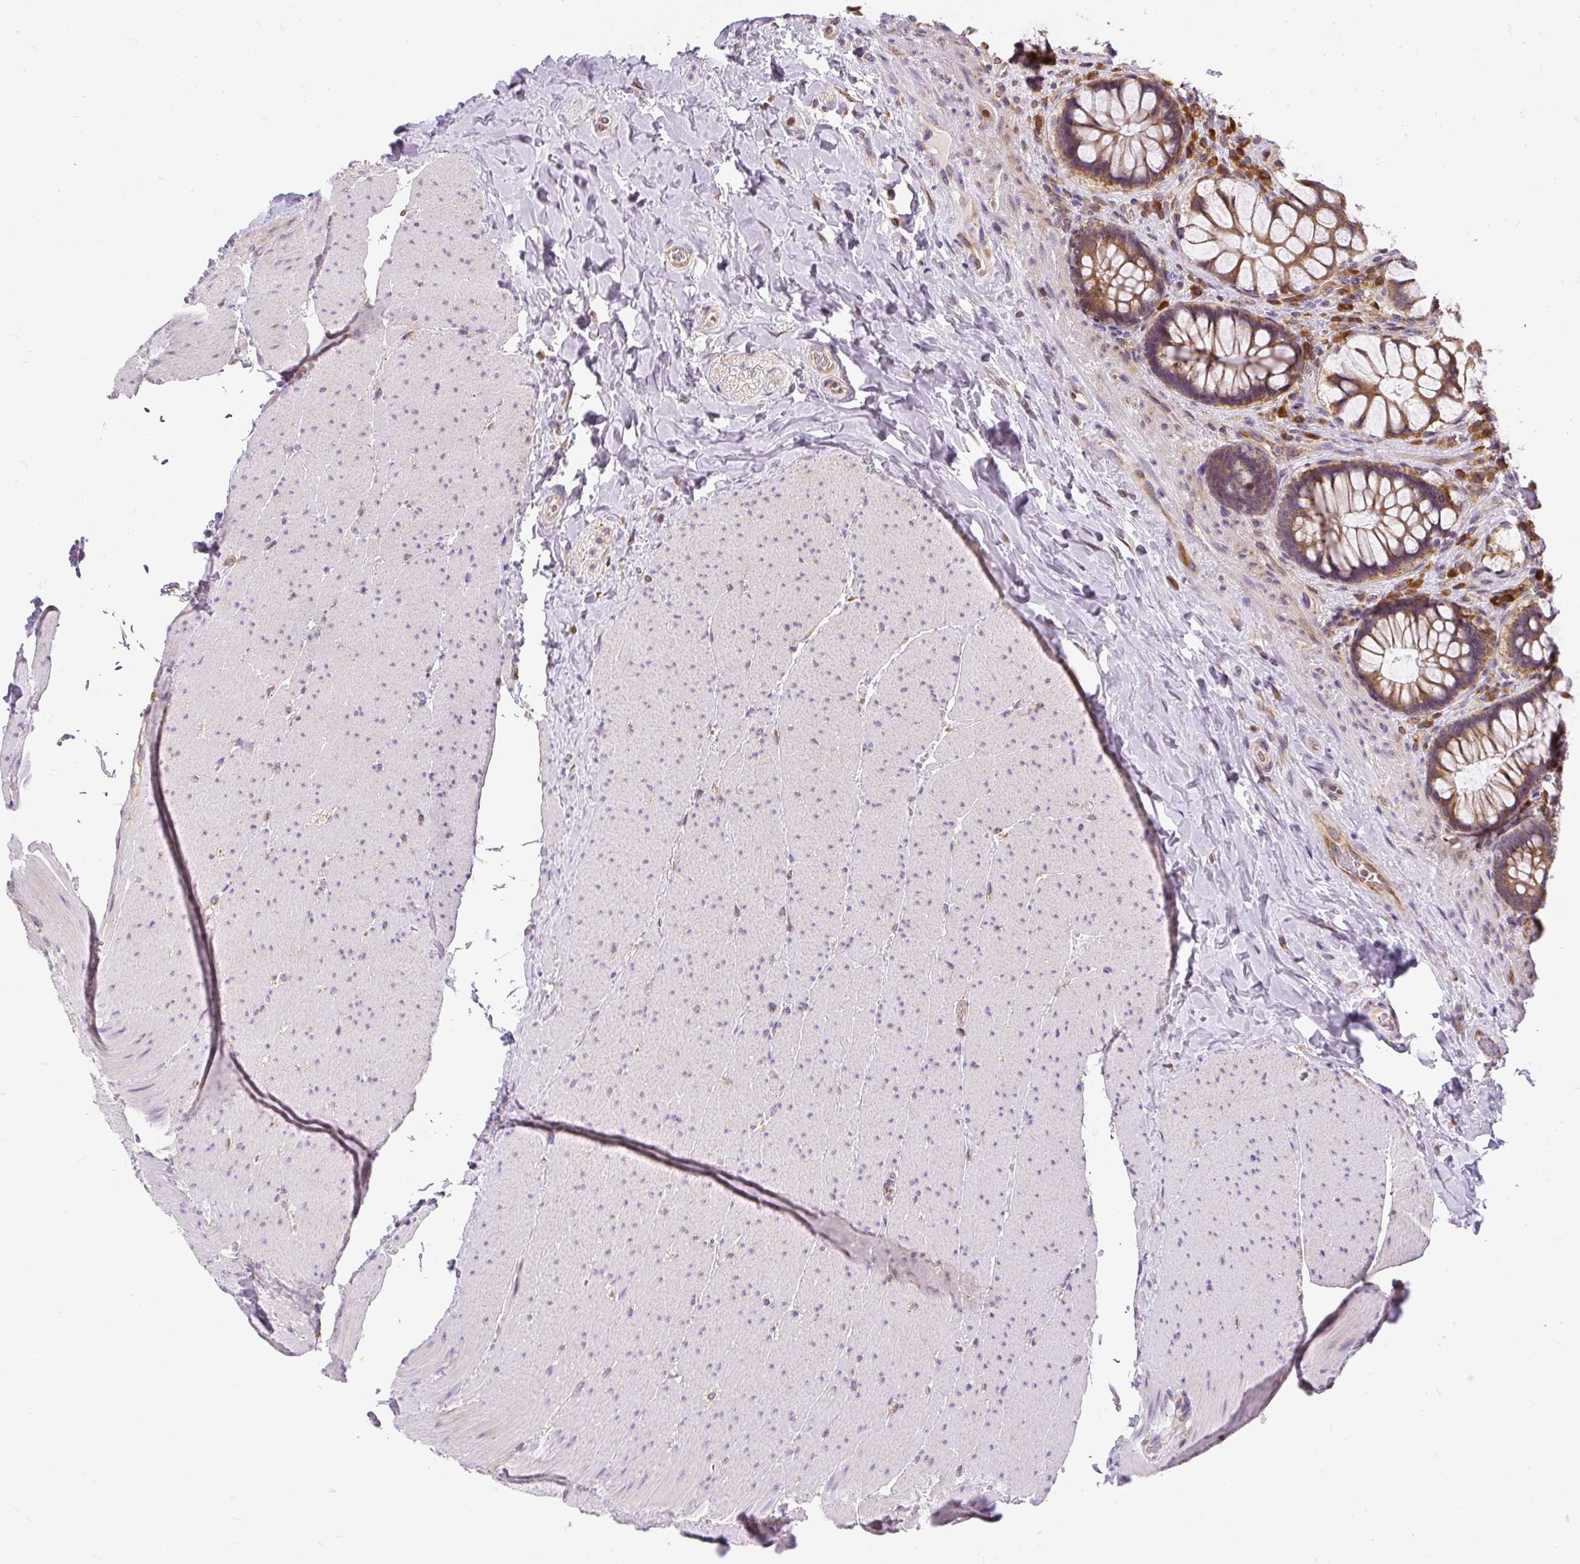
{"staining": {"intensity": "moderate", "quantity": ">75%", "location": "cytoplasmic/membranous"}, "tissue": "rectum", "cell_type": "Glandular cells", "image_type": "normal", "snomed": [{"axis": "morphology", "description": "Normal tissue, NOS"}, {"axis": "topography", "description": "Rectum"}], "caption": "High-power microscopy captured an immunohistochemistry photomicrograph of unremarkable rectum, revealing moderate cytoplasmic/membranous positivity in about >75% of glandular cells.", "gene": "CYP20A1", "patient": {"sex": "female", "age": 58}}